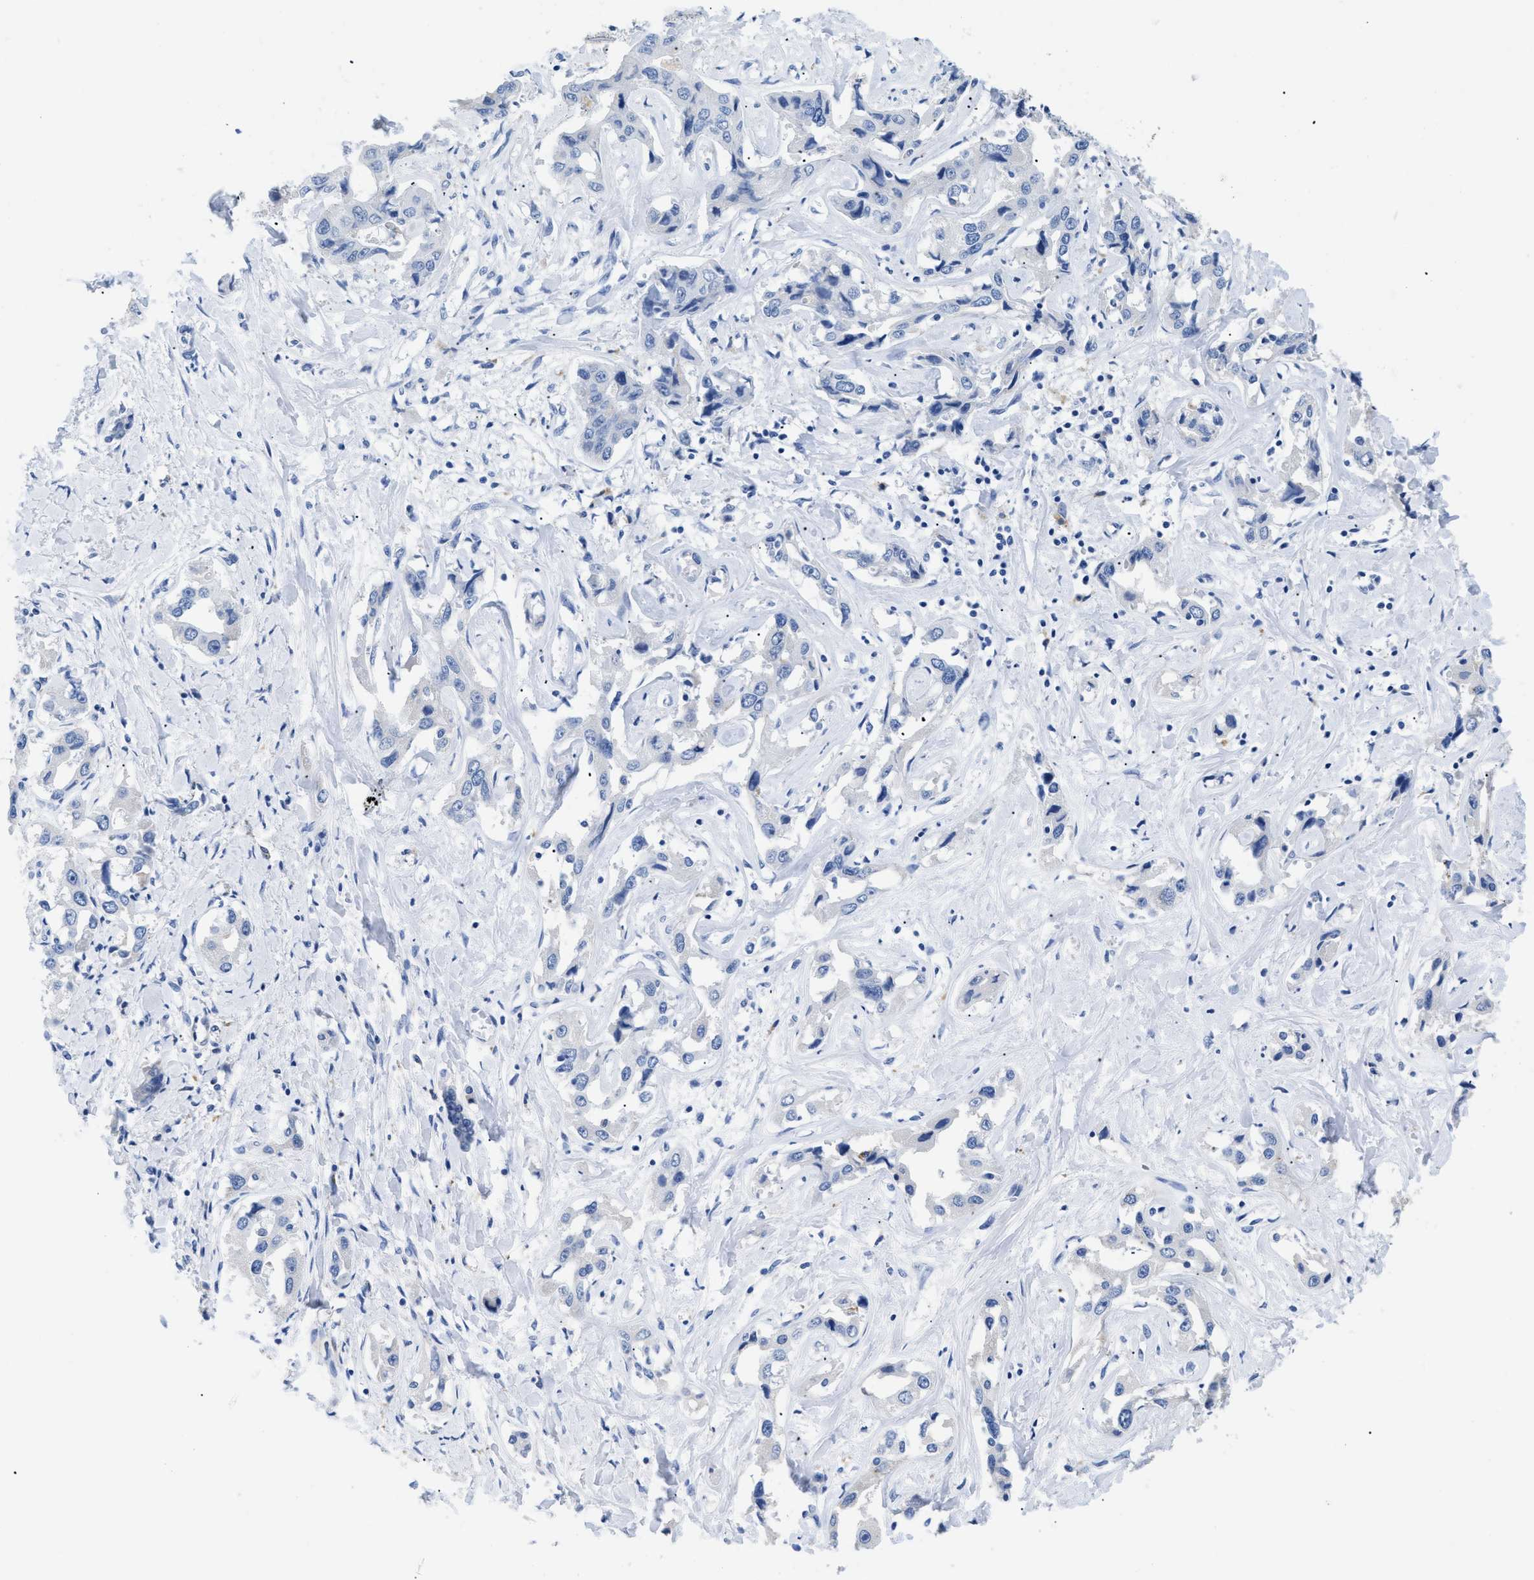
{"staining": {"intensity": "negative", "quantity": "none", "location": "none"}, "tissue": "liver cancer", "cell_type": "Tumor cells", "image_type": "cancer", "snomed": [{"axis": "morphology", "description": "Cholangiocarcinoma"}, {"axis": "topography", "description": "Liver"}], "caption": "A micrograph of liver cholangiocarcinoma stained for a protein exhibits no brown staining in tumor cells.", "gene": "APOBEC2", "patient": {"sex": "male", "age": 59}}